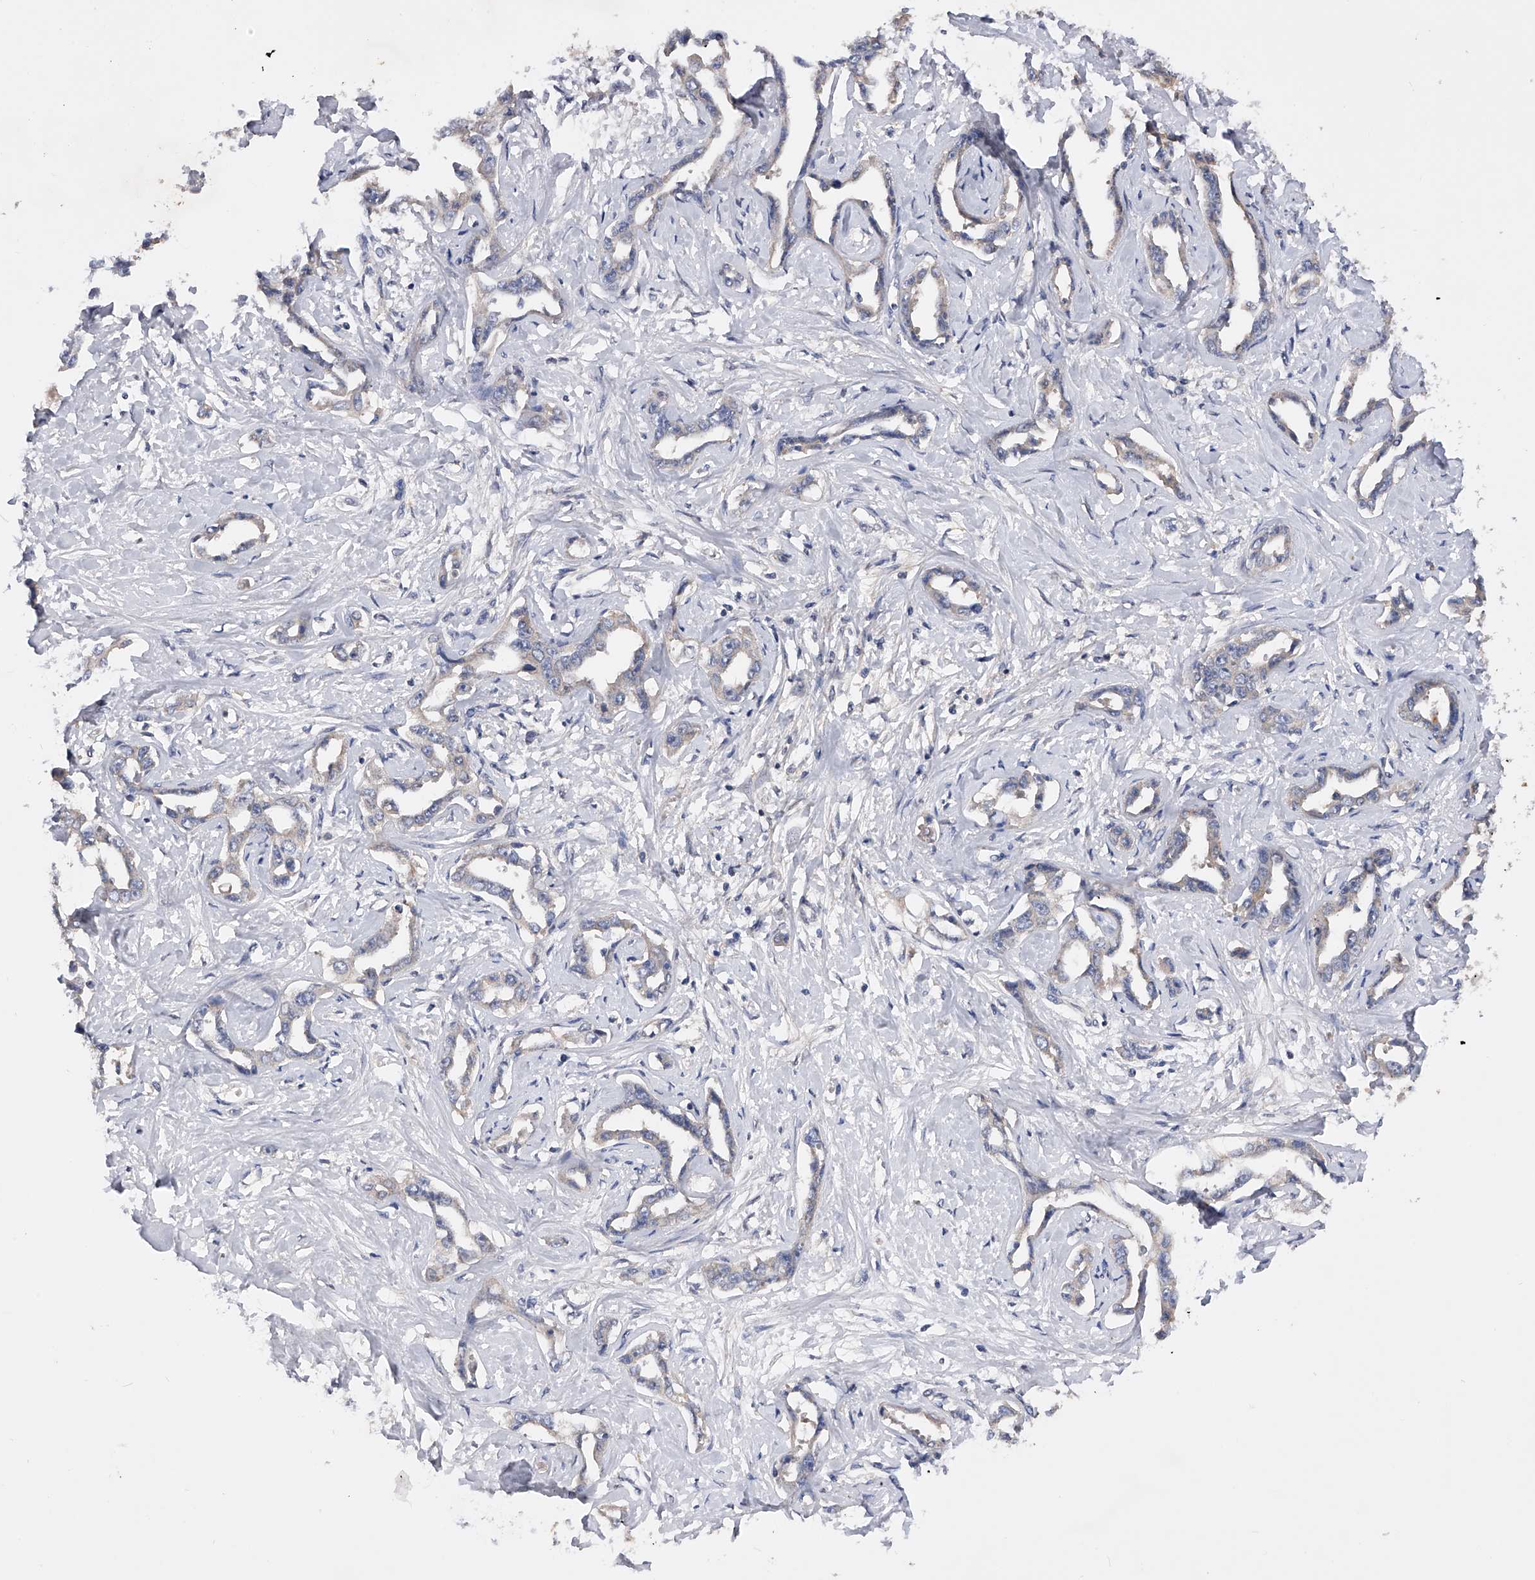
{"staining": {"intensity": "negative", "quantity": "none", "location": "none"}, "tissue": "liver cancer", "cell_type": "Tumor cells", "image_type": "cancer", "snomed": [{"axis": "morphology", "description": "Cholangiocarcinoma"}, {"axis": "topography", "description": "Liver"}], "caption": "Photomicrograph shows no significant protein positivity in tumor cells of liver cholangiocarcinoma.", "gene": "ARL4C", "patient": {"sex": "male", "age": 59}}